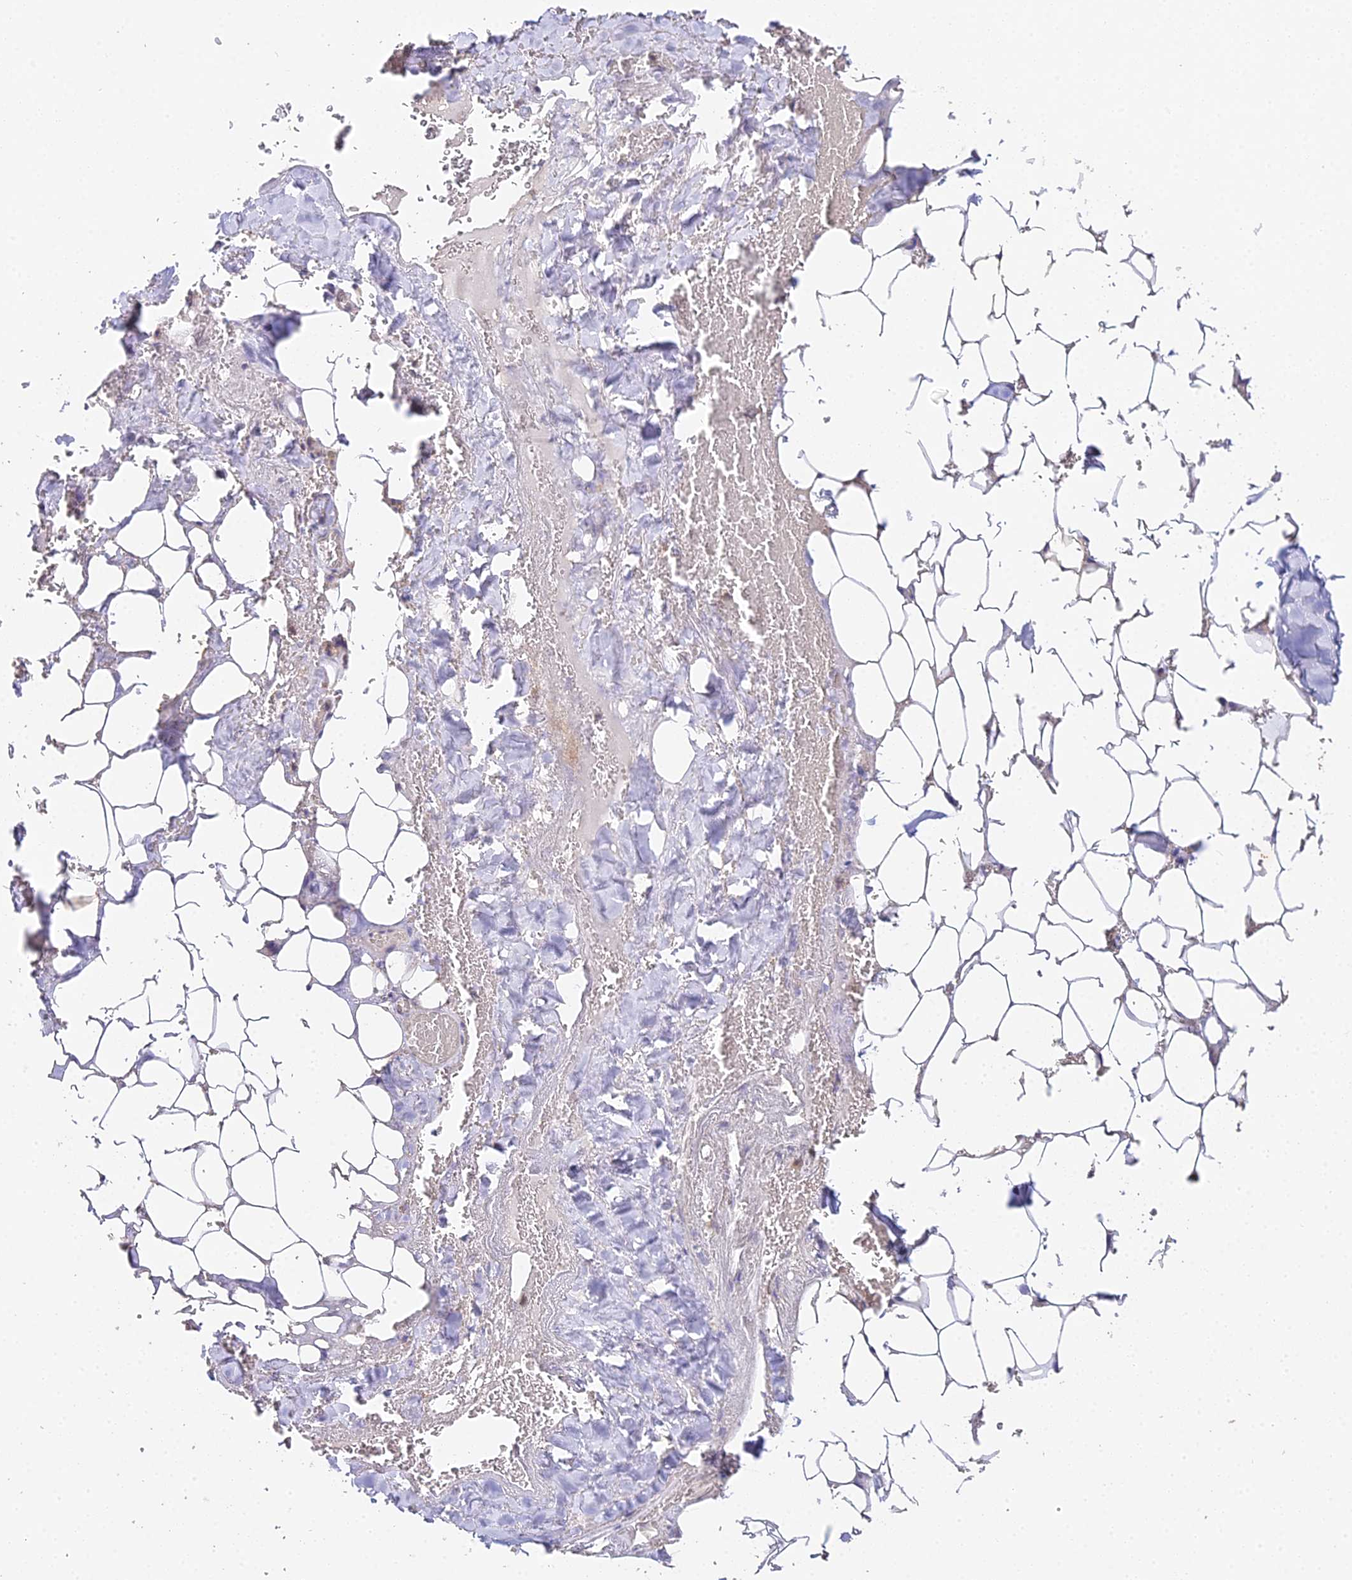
{"staining": {"intensity": "negative", "quantity": "none", "location": "none"}, "tissue": "adipose tissue", "cell_type": "Adipocytes", "image_type": "normal", "snomed": [{"axis": "morphology", "description": "Normal tissue, NOS"}, {"axis": "topography", "description": "Peripheral nerve tissue"}], "caption": "Immunohistochemistry histopathology image of benign adipose tissue: adipose tissue stained with DAB (3,3'-diaminobenzidine) reveals no significant protein positivity in adipocytes.", "gene": "TPRX1", "patient": {"sex": "male", "age": 70}}